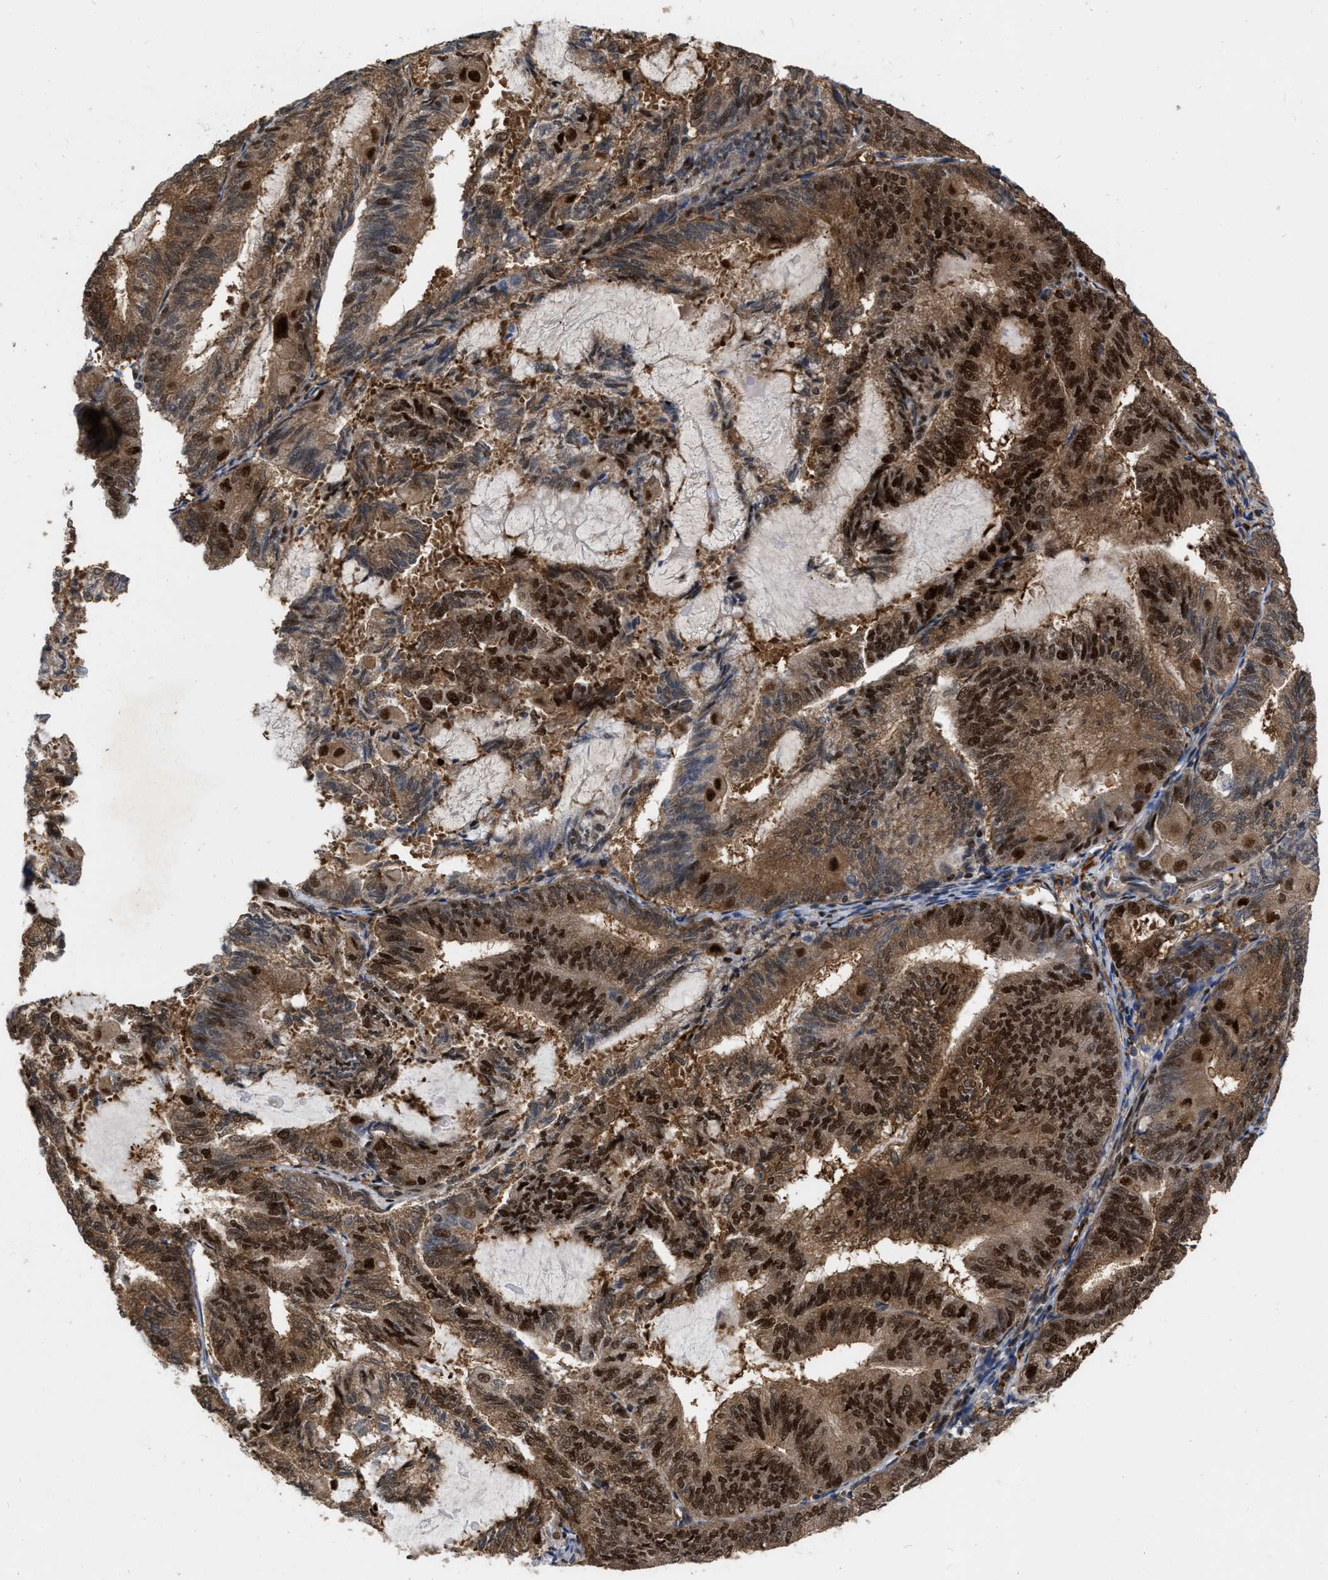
{"staining": {"intensity": "strong", "quantity": ">75%", "location": "cytoplasmic/membranous,nuclear"}, "tissue": "endometrial cancer", "cell_type": "Tumor cells", "image_type": "cancer", "snomed": [{"axis": "morphology", "description": "Adenocarcinoma, NOS"}, {"axis": "topography", "description": "Endometrium"}], "caption": "A high-resolution micrograph shows IHC staining of adenocarcinoma (endometrial), which exhibits strong cytoplasmic/membranous and nuclear staining in about >75% of tumor cells.", "gene": "MDM4", "patient": {"sex": "female", "age": 81}}